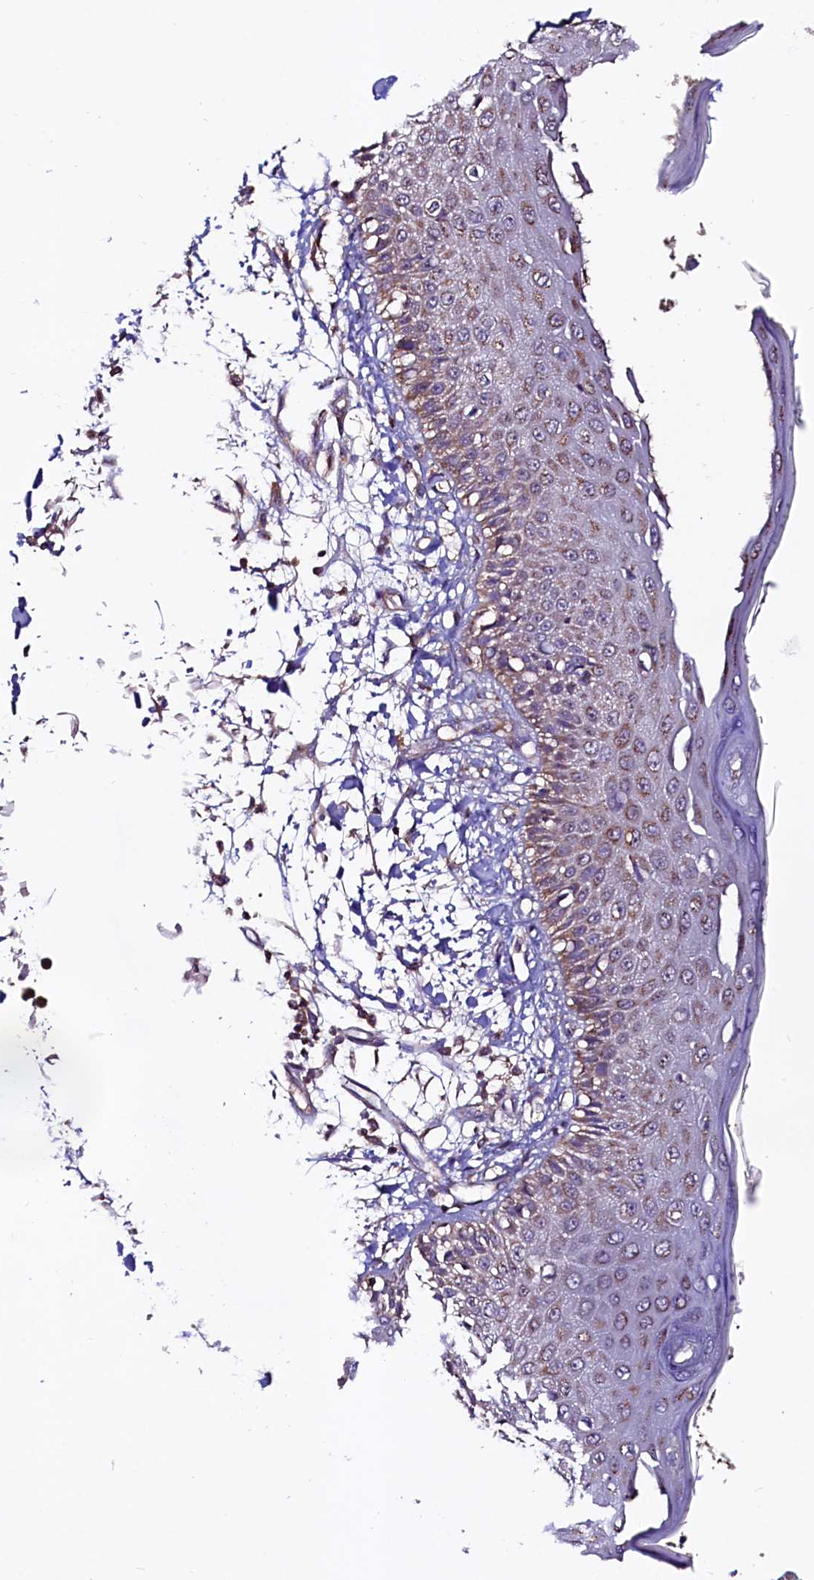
{"staining": {"intensity": "negative", "quantity": "none", "location": "none"}, "tissue": "skin", "cell_type": "Fibroblasts", "image_type": "normal", "snomed": [{"axis": "morphology", "description": "Normal tissue, NOS"}, {"axis": "morphology", "description": "Squamous cell carcinoma, NOS"}, {"axis": "topography", "description": "Skin"}, {"axis": "topography", "description": "Peripheral nerve tissue"}], "caption": "There is no significant positivity in fibroblasts of skin.", "gene": "CIAO3", "patient": {"sex": "male", "age": 83}}